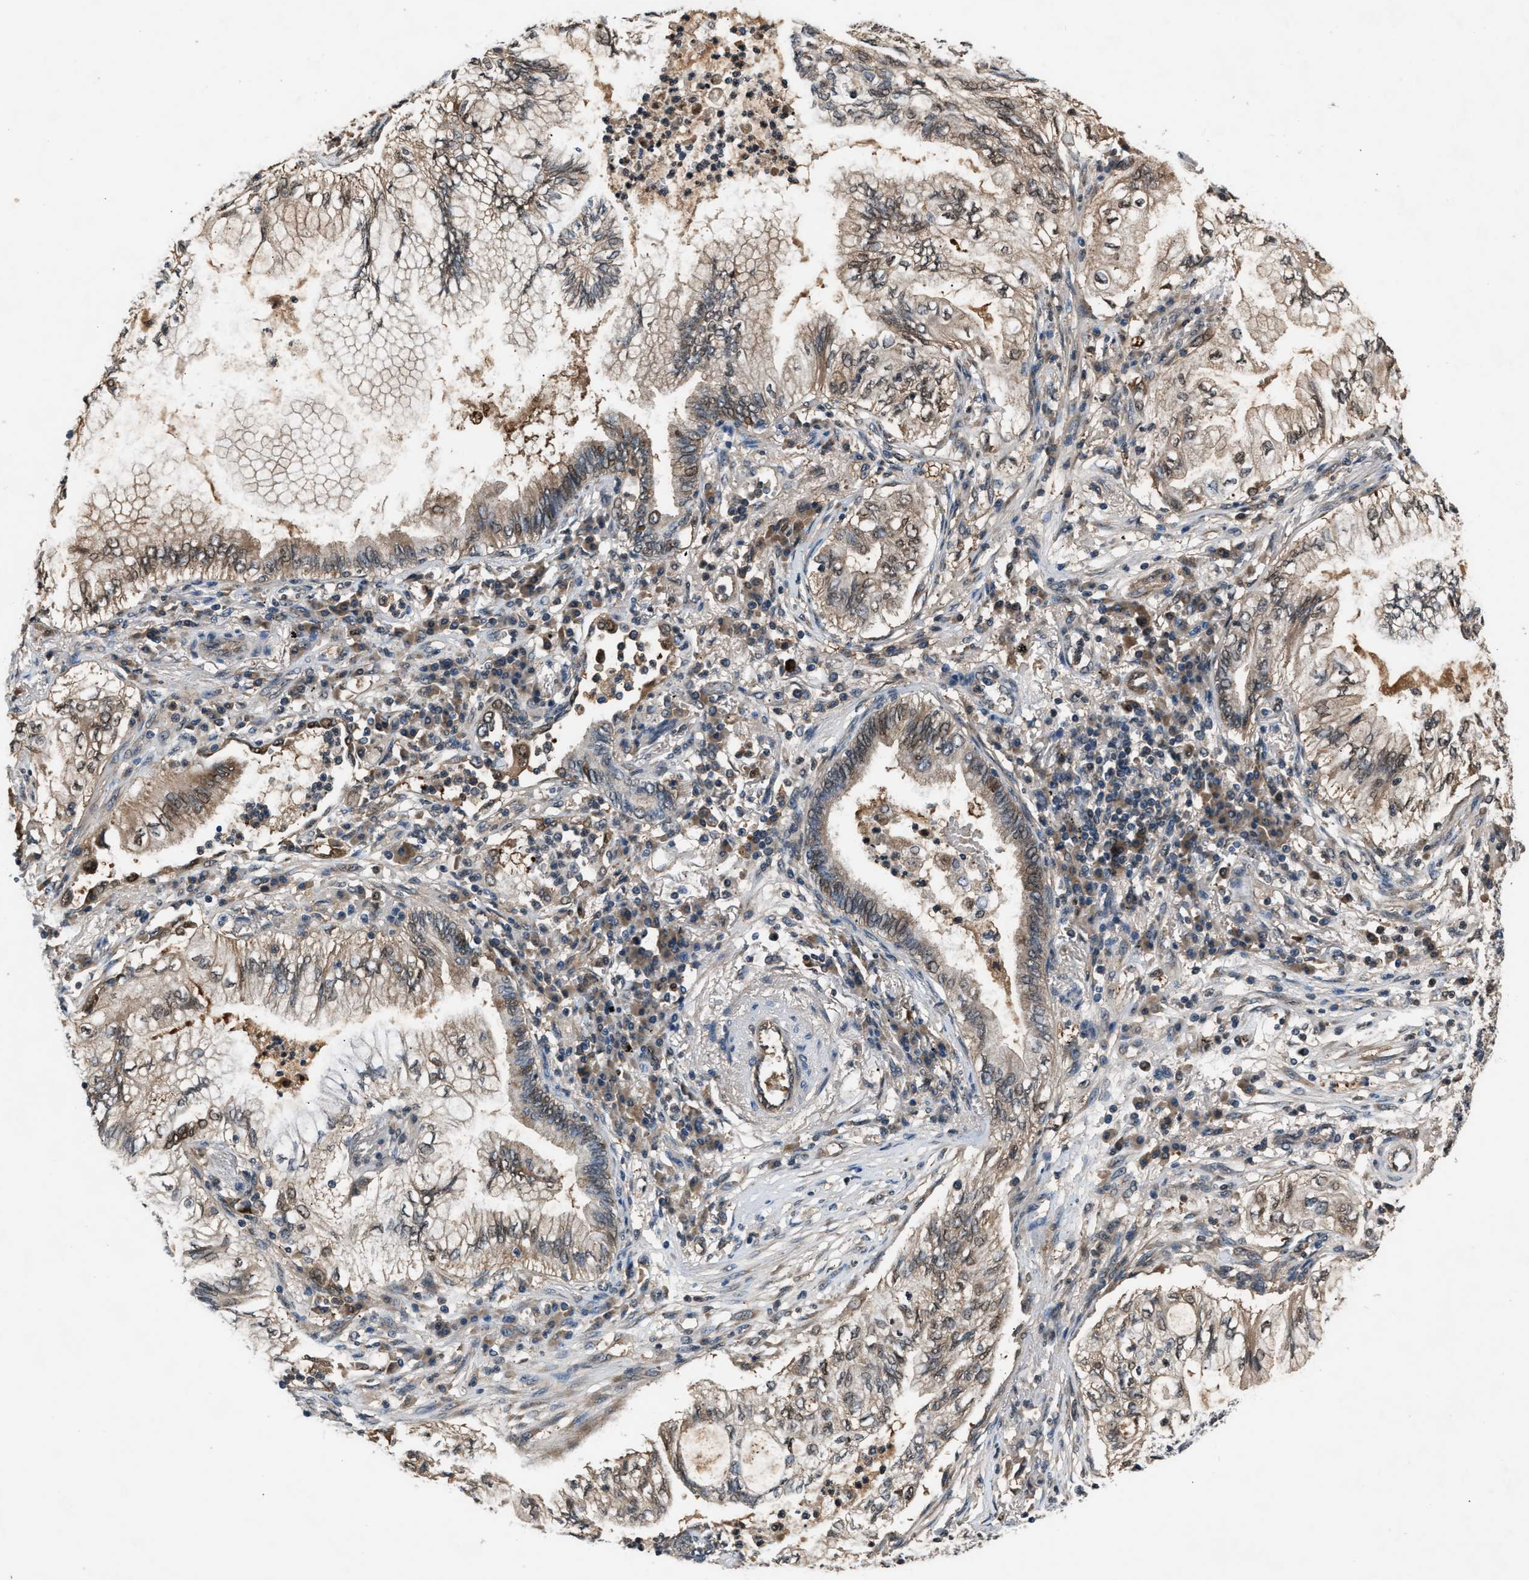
{"staining": {"intensity": "weak", "quantity": ">75%", "location": "cytoplasmic/membranous"}, "tissue": "lung cancer", "cell_type": "Tumor cells", "image_type": "cancer", "snomed": [{"axis": "morphology", "description": "Normal tissue, NOS"}, {"axis": "morphology", "description": "Adenocarcinoma, NOS"}, {"axis": "topography", "description": "Bronchus"}, {"axis": "topography", "description": "Lung"}], "caption": "Lung cancer (adenocarcinoma) tissue shows weak cytoplasmic/membranous positivity in approximately >75% of tumor cells (DAB (3,3'-diaminobenzidine) IHC, brown staining for protein, blue staining for nuclei).", "gene": "TP53I3", "patient": {"sex": "female", "age": 70}}